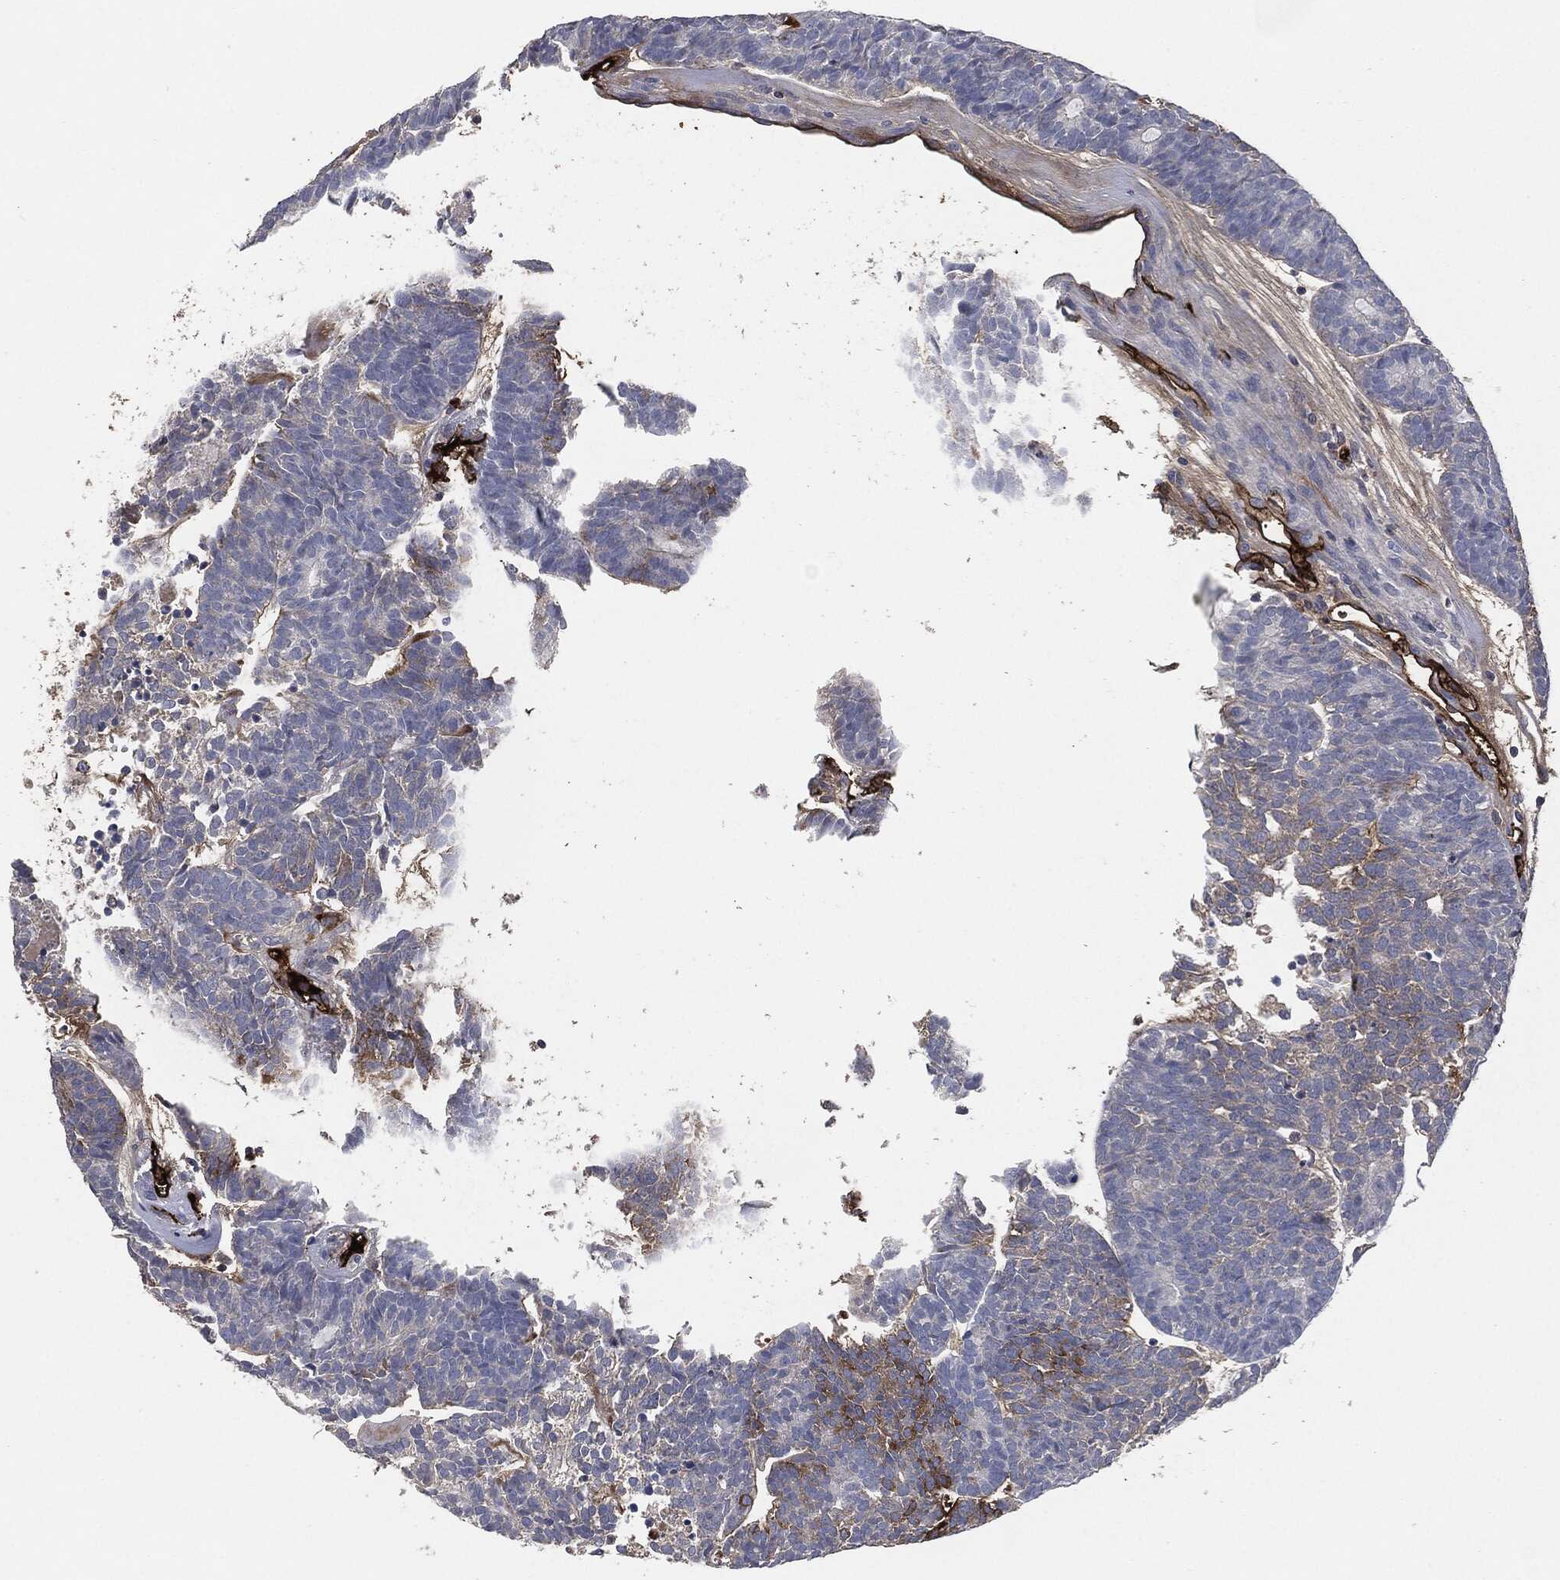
{"staining": {"intensity": "strong", "quantity": "<25%", "location": "cytoplasmic/membranous"}, "tissue": "head and neck cancer", "cell_type": "Tumor cells", "image_type": "cancer", "snomed": [{"axis": "morphology", "description": "Adenocarcinoma, NOS"}, {"axis": "topography", "description": "Head-Neck"}], "caption": "Brown immunohistochemical staining in head and neck adenocarcinoma reveals strong cytoplasmic/membranous staining in approximately <25% of tumor cells.", "gene": "APOB", "patient": {"sex": "female", "age": 81}}